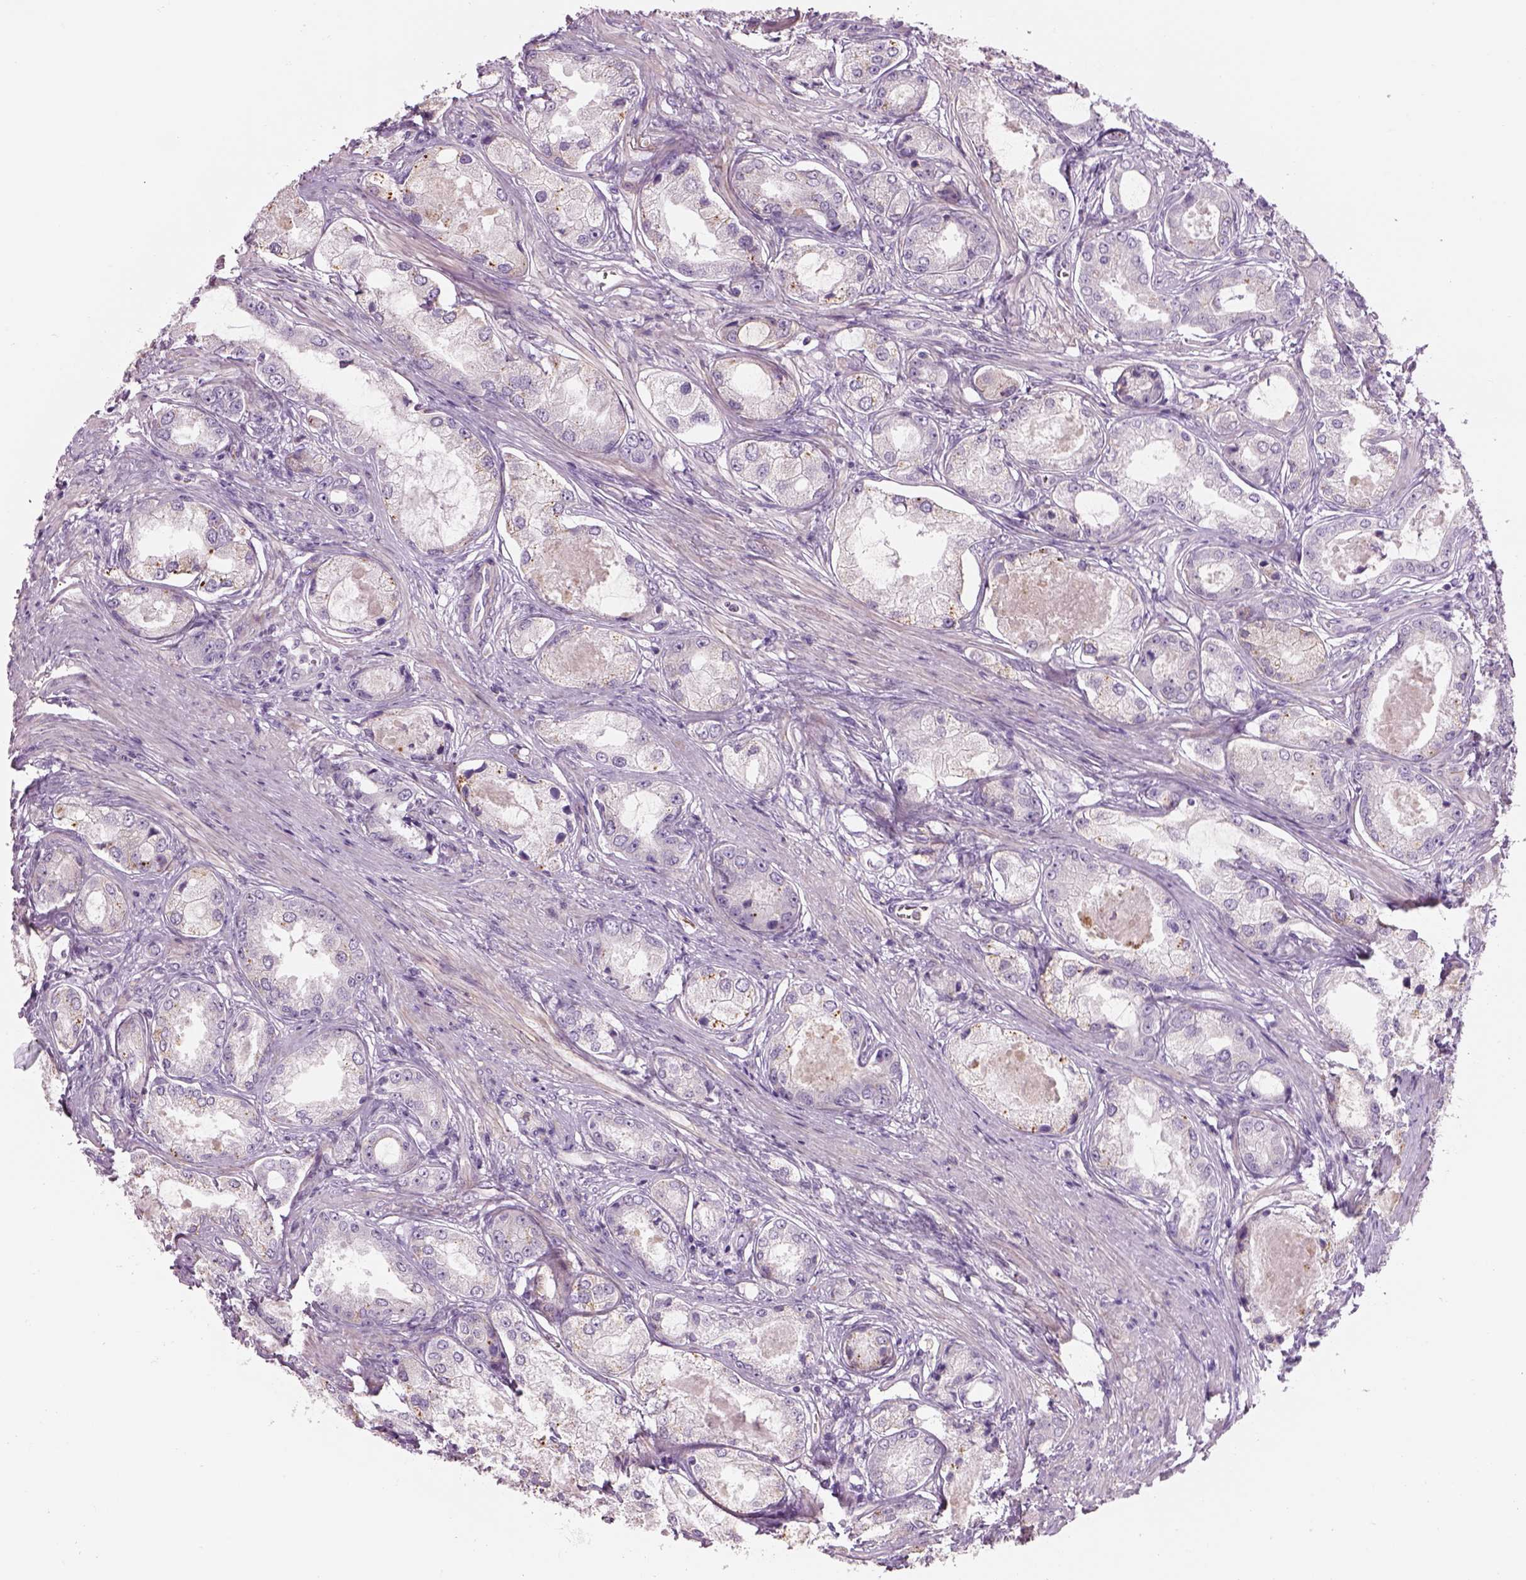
{"staining": {"intensity": "weak", "quantity": "<25%", "location": "cytoplasmic/membranous"}, "tissue": "prostate cancer", "cell_type": "Tumor cells", "image_type": "cancer", "snomed": [{"axis": "morphology", "description": "Adenocarcinoma, Low grade"}, {"axis": "topography", "description": "Prostate"}], "caption": "Immunohistochemical staining of human prostate cancer reveals no significant positivity in tumor cells. Nuclei are stained in blue.", "gene": "IFT52", "patient": {"sex": "male", "age": 68}}